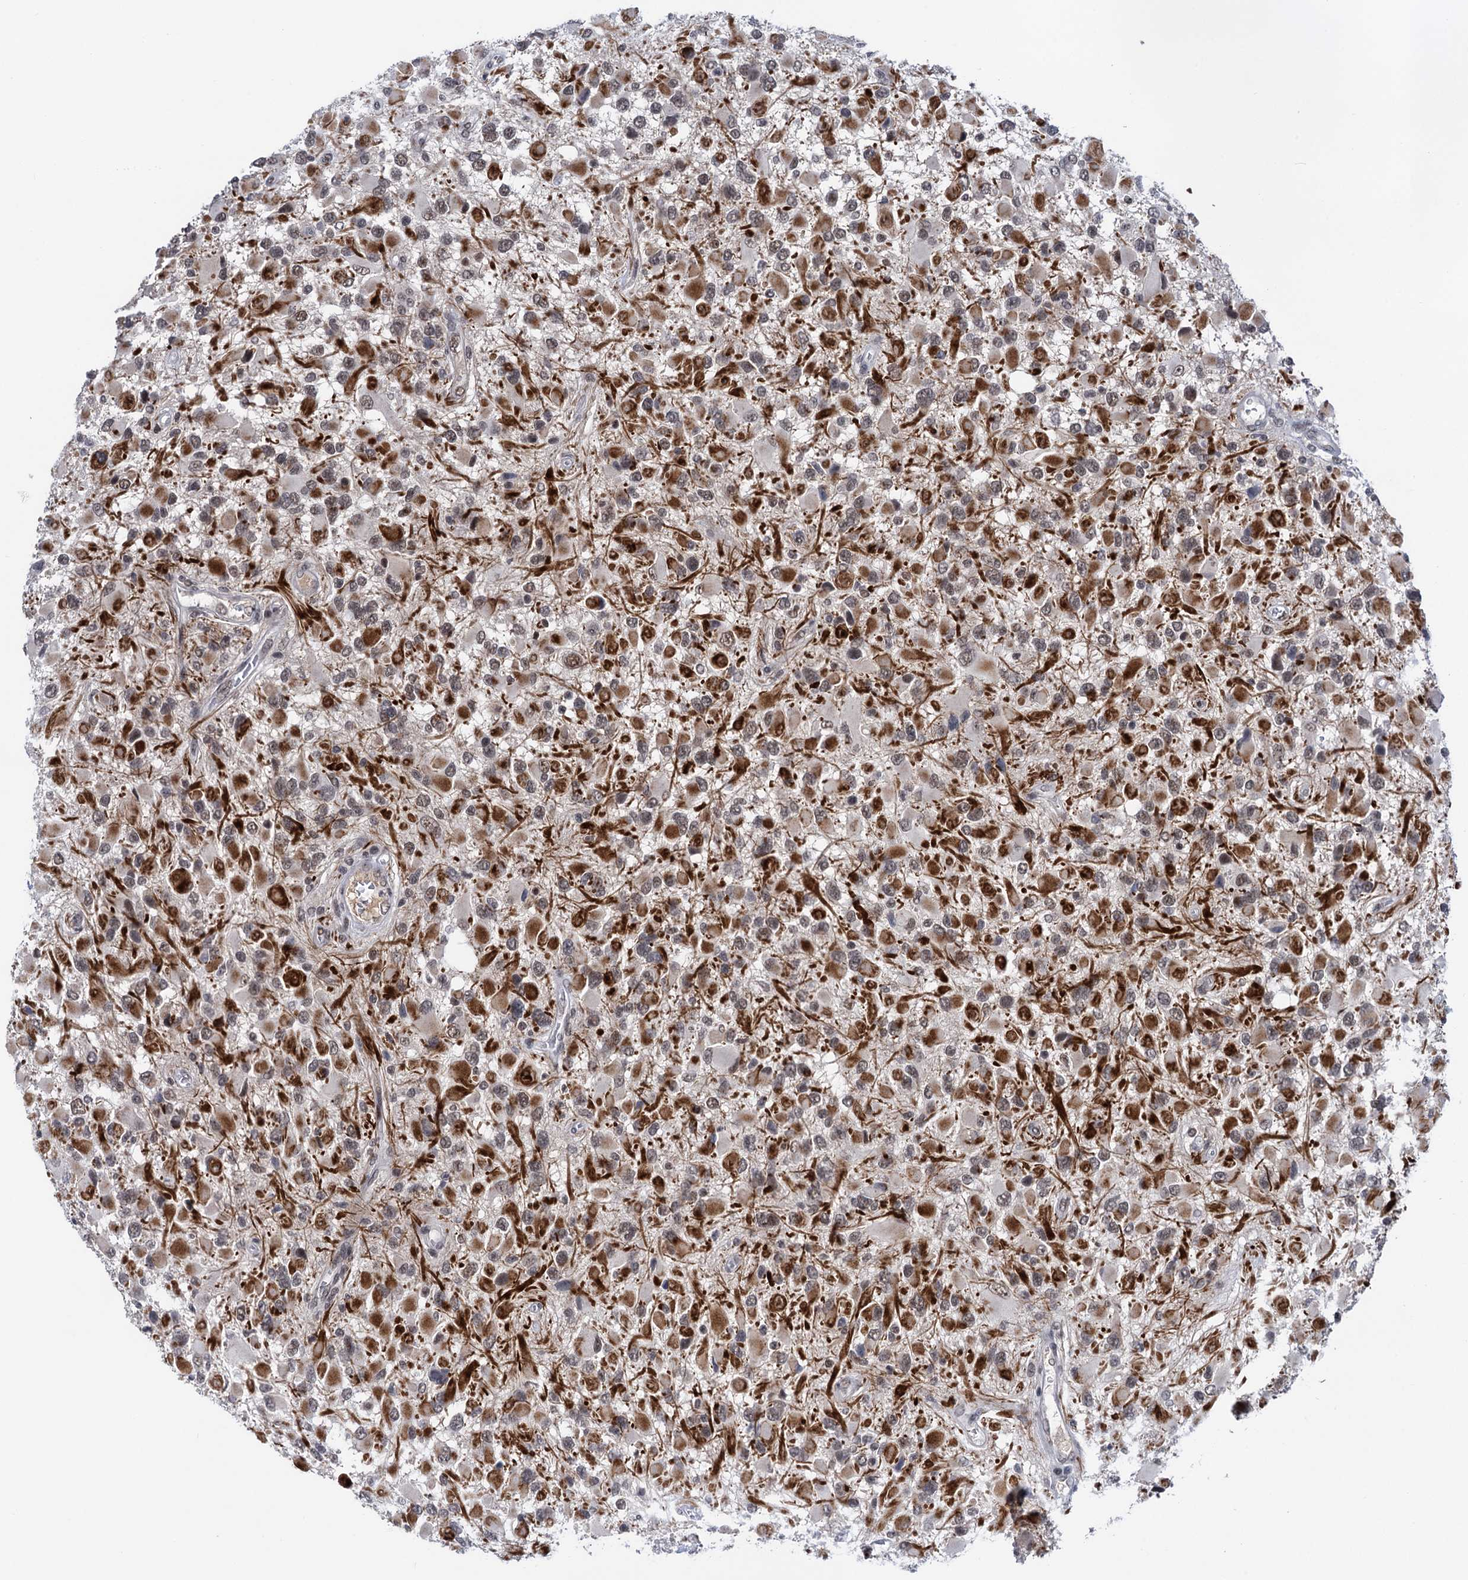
{"staining": {"intensity": "weak", "quantity": "25%-75%", "location": "nuclear"}, "tissue": "glioma", "cell_type": "Tumor cells", "image_type": "cancer", "snomed": [{"axis": "morphology", "description": "Glioma, malignant, High grade"}, {"axis": "topography", "description": "Brain"}], "caption": "This photomicrograph shows glioma stained with IHC to label a protein in brown. The nuclear of tumor cells show weak positivity for the protein. Nuclei are counter-stained blue.", "gene": "ZCCHC10", "patient": {"sex": "male", "age": 53}}